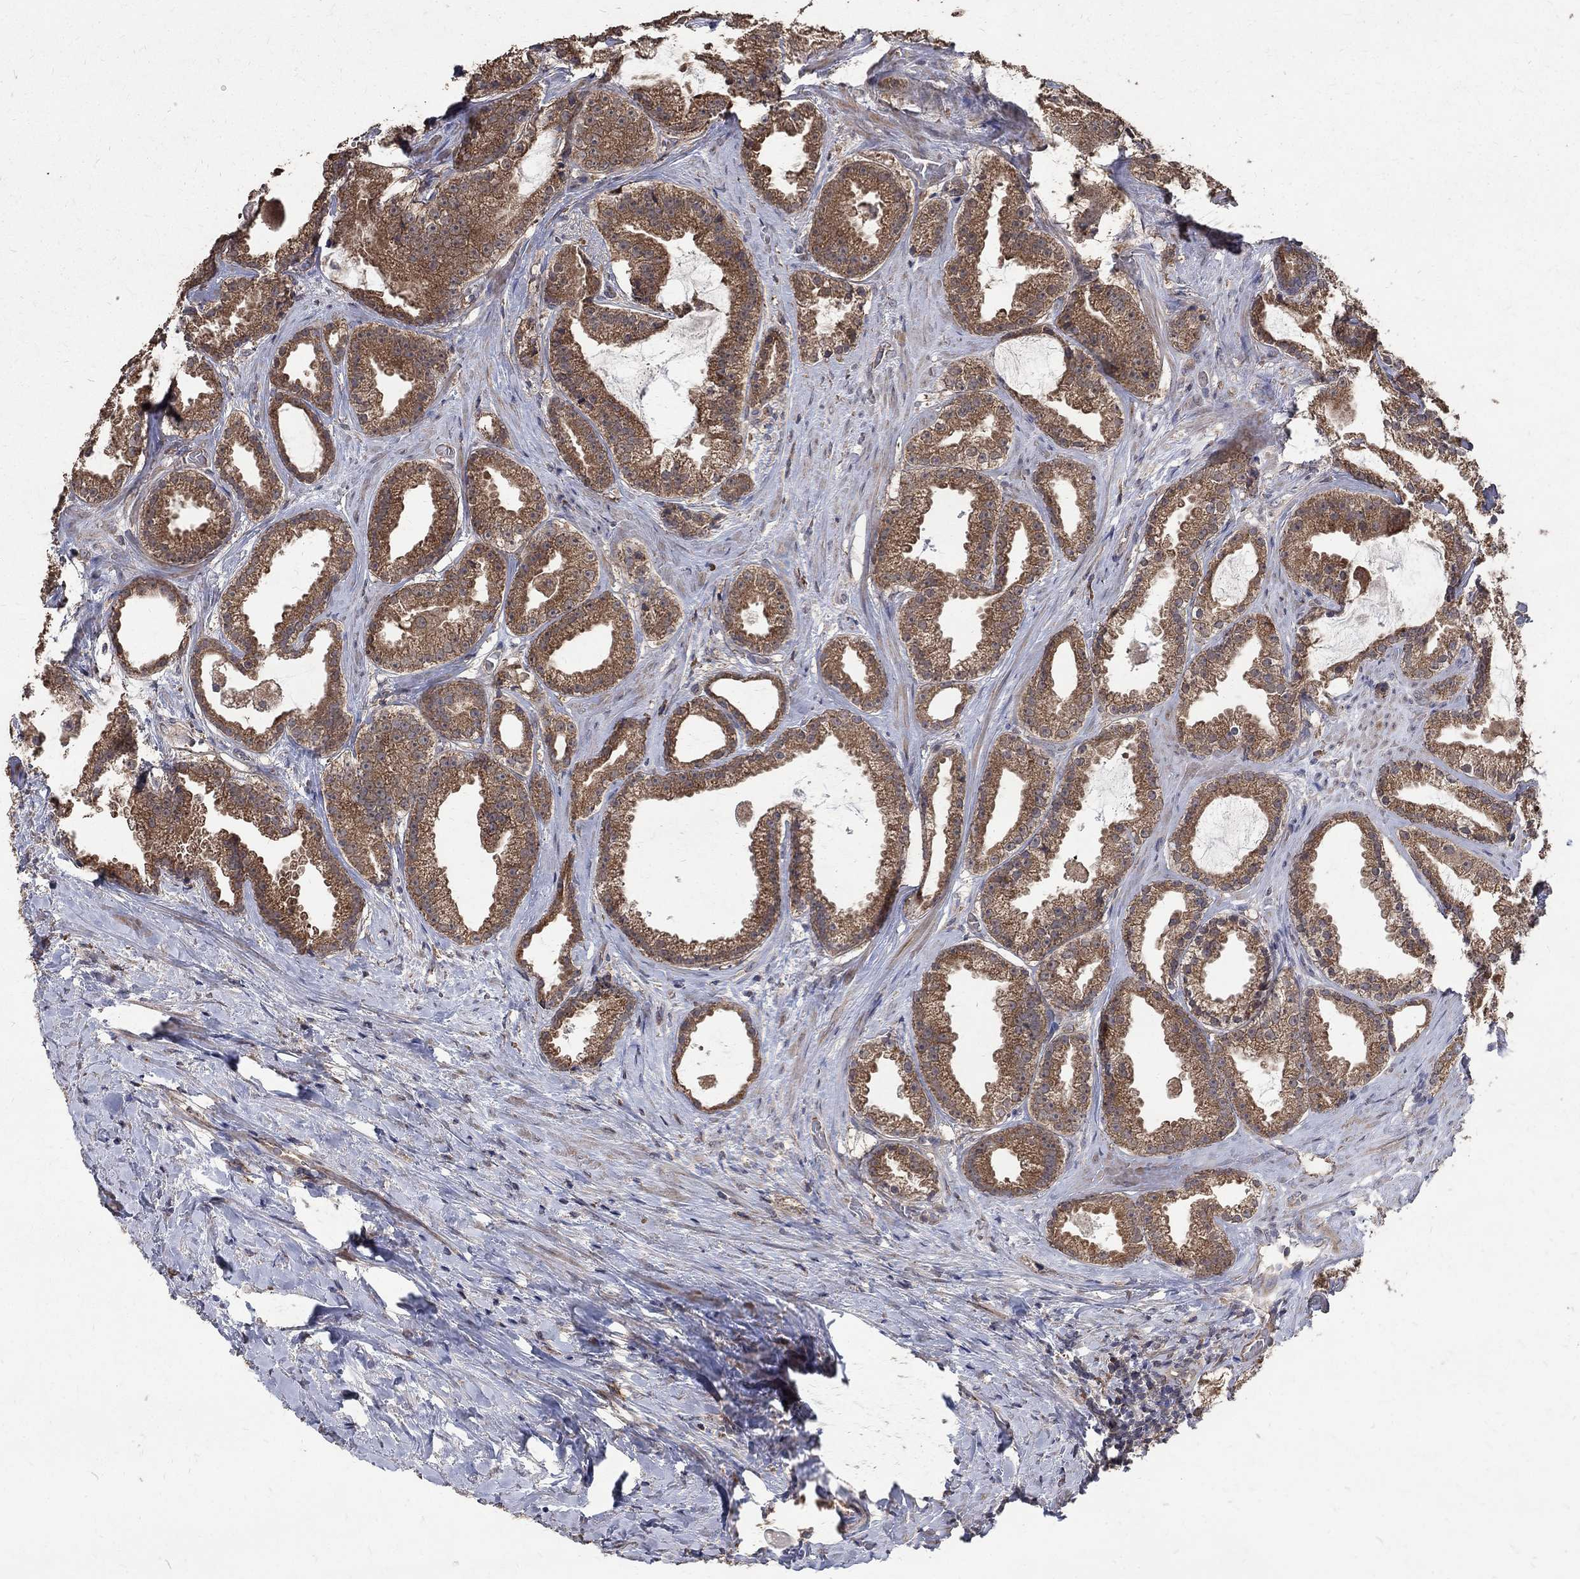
{"staining": {"intensity": "strong", "quantity": "25%-75%", "location": "cytoplasmic/membranous"}, "tissue": "prostate cancer", "cell_type": "Tumor cells", "image_type": "cancer", "snomed": [{"axis": "morphology", "description": "Adenocarcinoma, NOS"}, {"axis": "morphology", "description": "Adenocarcinoma, High grade"}, {"axis": "topography", "description": "Prostate"}], "caption": "About 25%-75% of tumor cells in human prostate cancer (adenocarcinoma) demonstrate strong cytoplasmic/membranous protein positivity as visualized by brown immunohistochemical staining.", "gene": "C17orf75", "patient": {"sex": "male", "age": 64}}